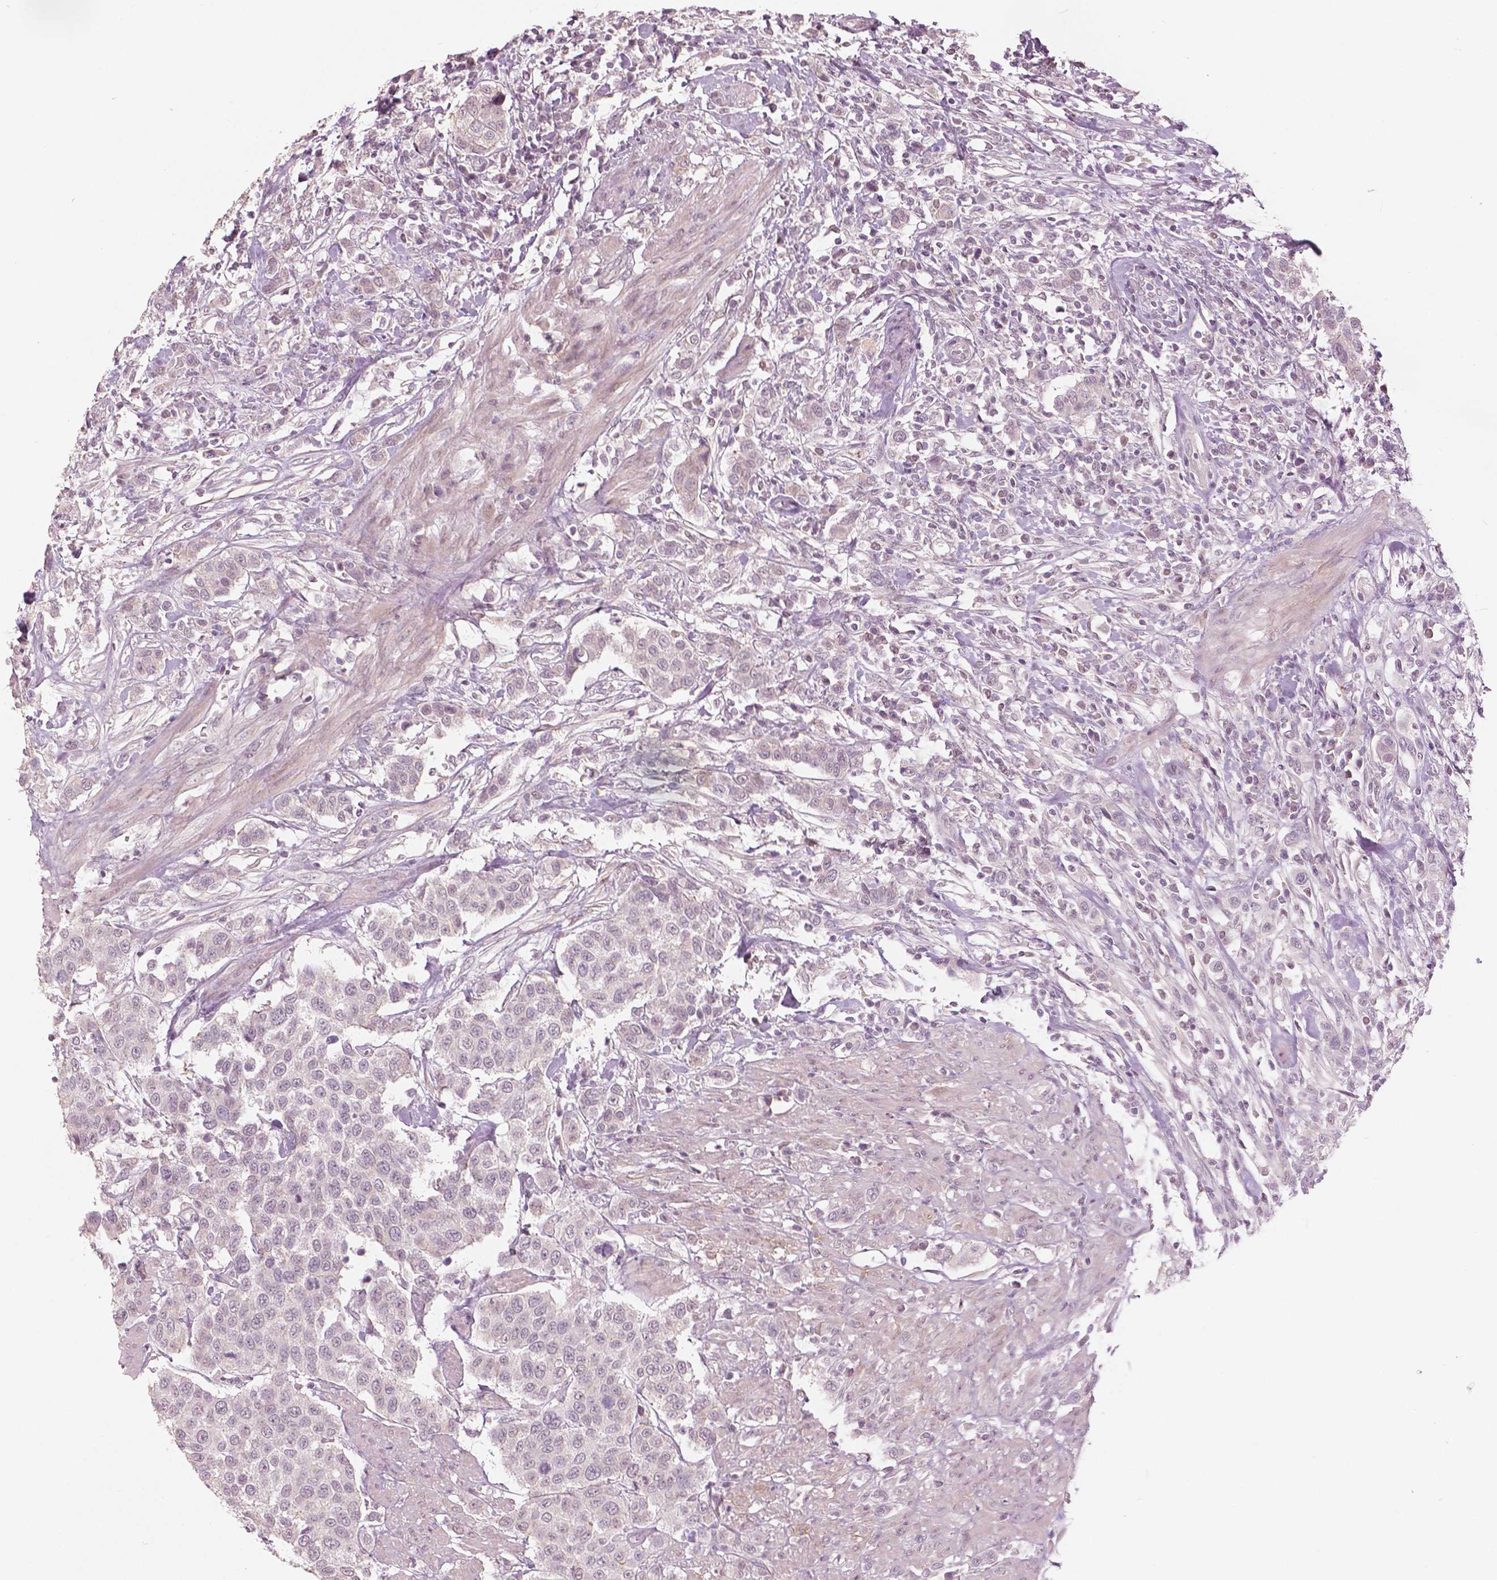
{"staining": {"intensity": "negative", "quantity": "none", "location": "none"}, "tissue": "urothelial cancer", "cell_type": "Tumor cells", "image_type": "cancer", "snomed": [{"axis": "morphology", "description": "Urothelial carcinoma, High grade"}, {"axis": "topography", "description": "Urinary bladder"}], "caption": "DAB immunohistochemical staining of urothelial carcinoma (high-grade) shows no significant positivity in tumor cells.", "gene": "NANOG", "patient": {"sex": "female", "age": 58}}